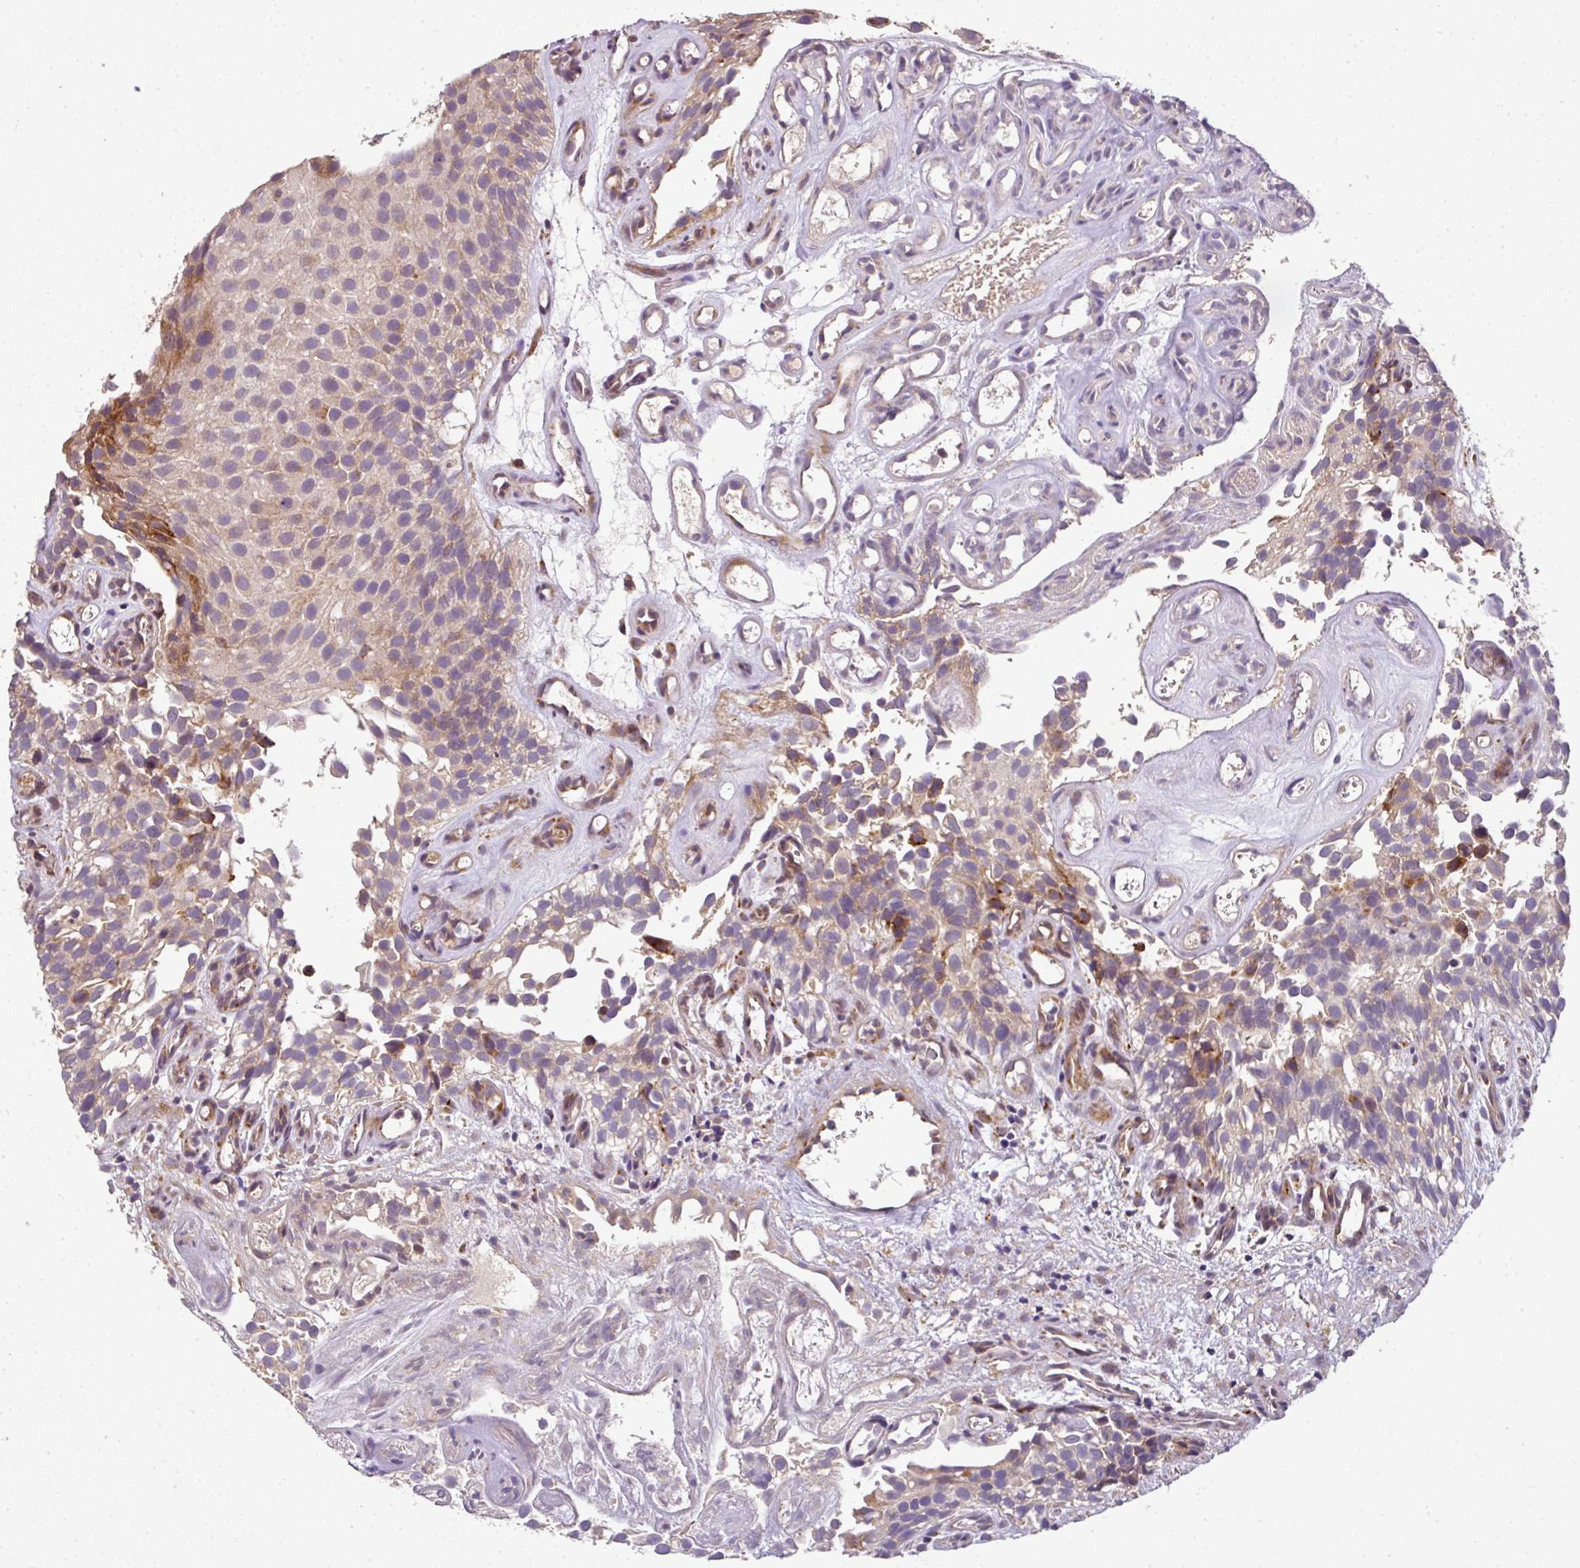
{"staining": {"intensity": "moderate", "quantity": "25%-75%", "location": "cytoplasmic/membranous,nuclear"}, "tissue": "urothelial cancer", "cell_type": "Tumor cells", "image_type": "cancer", "snomed": [{"axis": "morphology", "description": "Urothelial carcinoma, NOS"}, {"axis": "topography", "description": "Urinary bladder"}], "caption": "A medium amount of moderate cytoplasmic/membranous and nuclear expression is identified in approximately 25%-75% of tumor cells in transitional cell carcinoma tissue.", "gene": "SPCS3", "patient": {"sex": "male", "age": 87}}